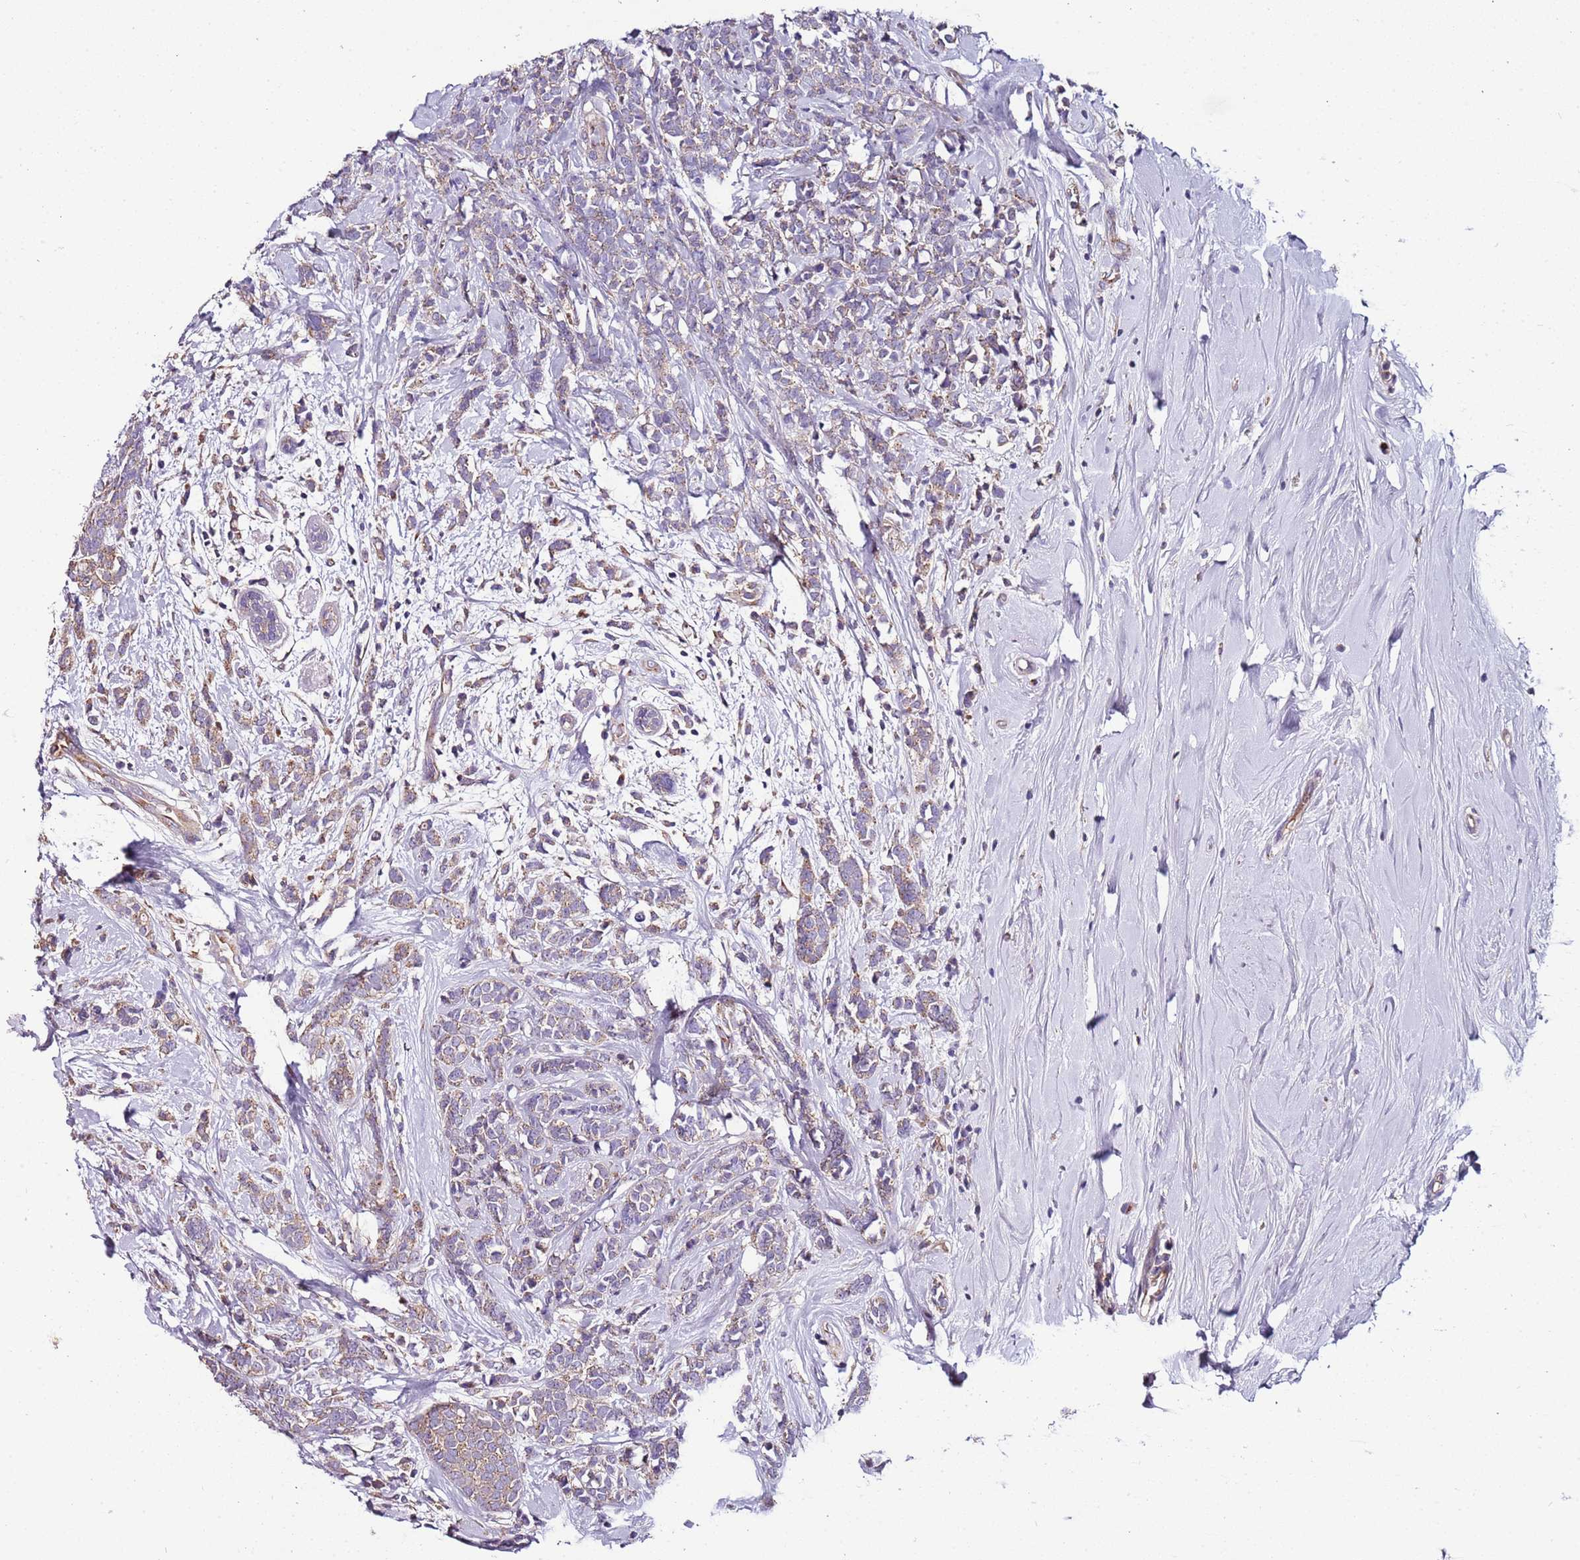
{"staining": {"intensity": "weak", "quantity": "25%-75%", "location": "cytoplasmic/membranous"}, "tissue": "breast cancer", "cell_type": "Tumor cells", "image_type": "cancer", "snomed": [{"axis": "morphology", "description": "Lobular carcinoma"}, {"axis": "topography", "description": "Breast"}], "caption": "Breast lobular carcinoma was stained to show a protein in brown. There is low levels of weak cytoplasmic/membranous staining in about 25%-75% of tumor cells.", "gene": "FAM20A", "patient": {"sex": "female", "age": 58}}